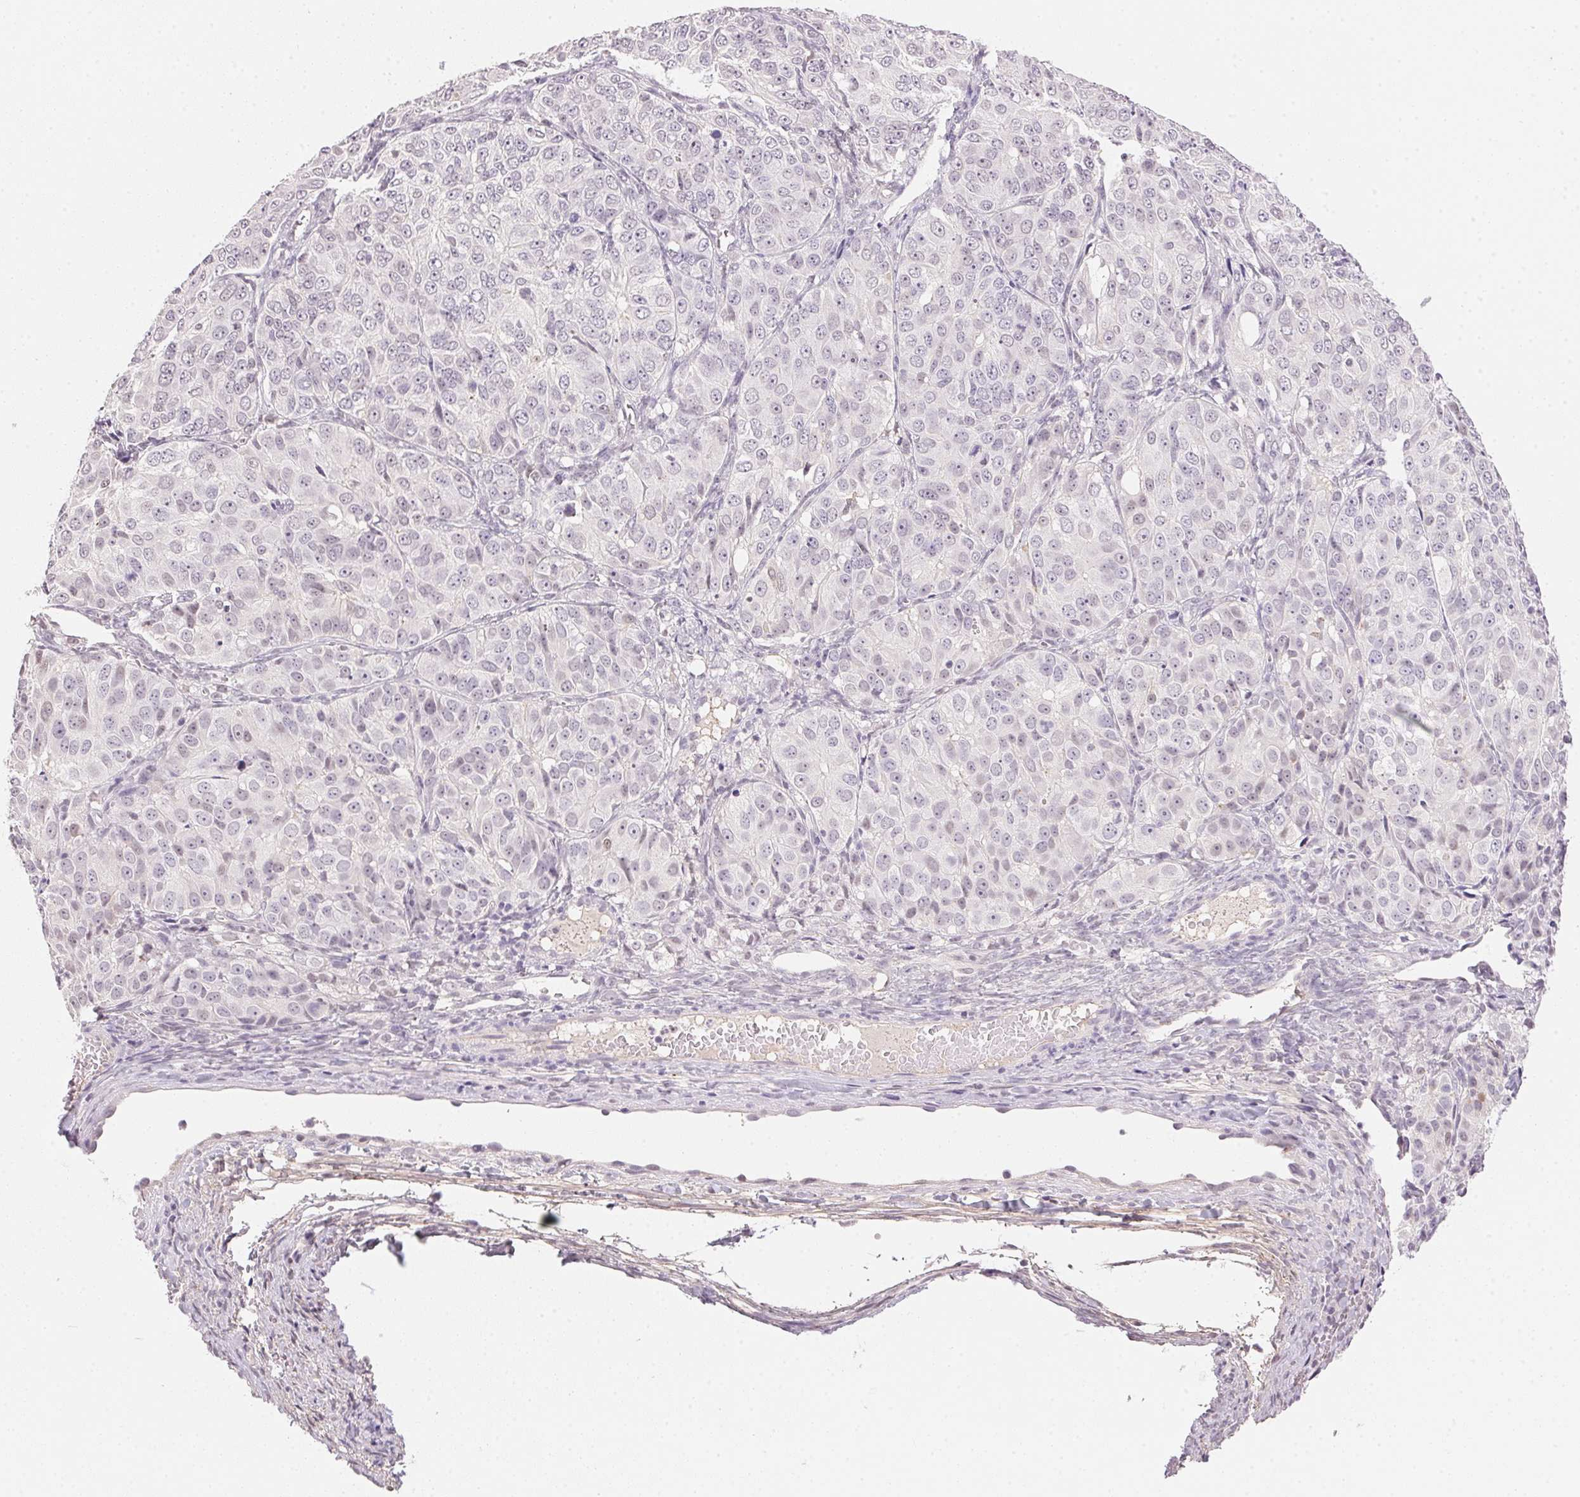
{"staining": {"intensity": "negative", "quantity": "none", "location": "none"}, "tissue": "ovarian cancer", "cell_type": "Tumor cells", "image_type": "cancer", "snomed": [{"axis": "morphology", "description": "Carcinoma, endometroid"}, {"axis": "topography", "description": "Ovary"}], "caption": "This is a image of IHC staining of ovarian cancer (endometroid carcinoma), which shows no staining in tumor cells.", "gene": "FNDC4", "patient": {"sex": "female", "age": 51}}